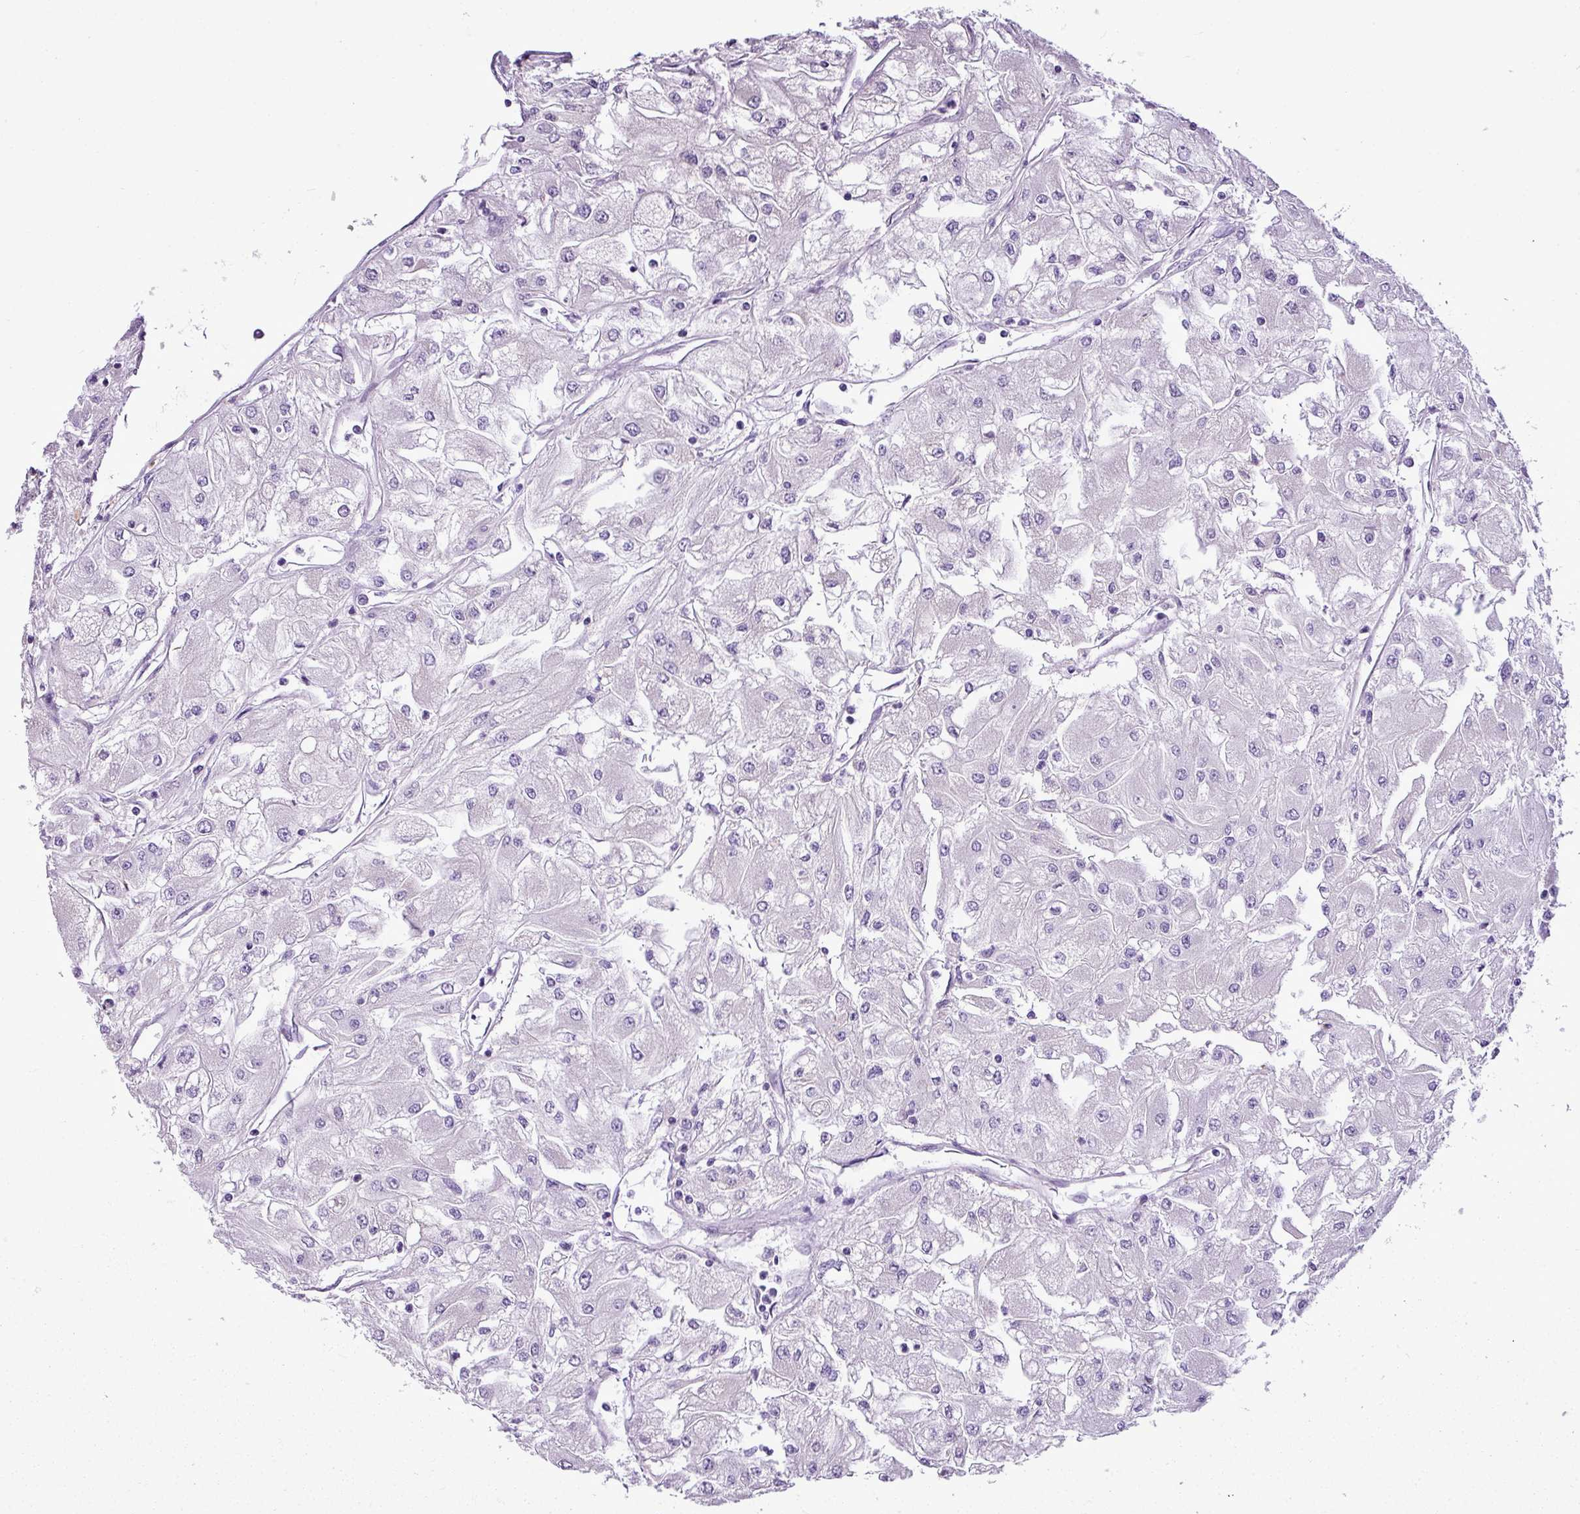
{"staining": {"intensity": "negative", "quantity": "none", "location": "none"}, "tissue": "renal cancer", "cell_type": "Tumor cells", "image_type": "cancer", "snomed": [{"axis": "morphology", "description": "Adenocarcinoma, NOS"}, {"axis": "topography", "description": "Kidney"}], "caption": "There is no significant expression in tumor cells of renal cancer (adenocarcinoma).", "gene": "IL17A", "patient": {"sex": "male", "age": 80}}